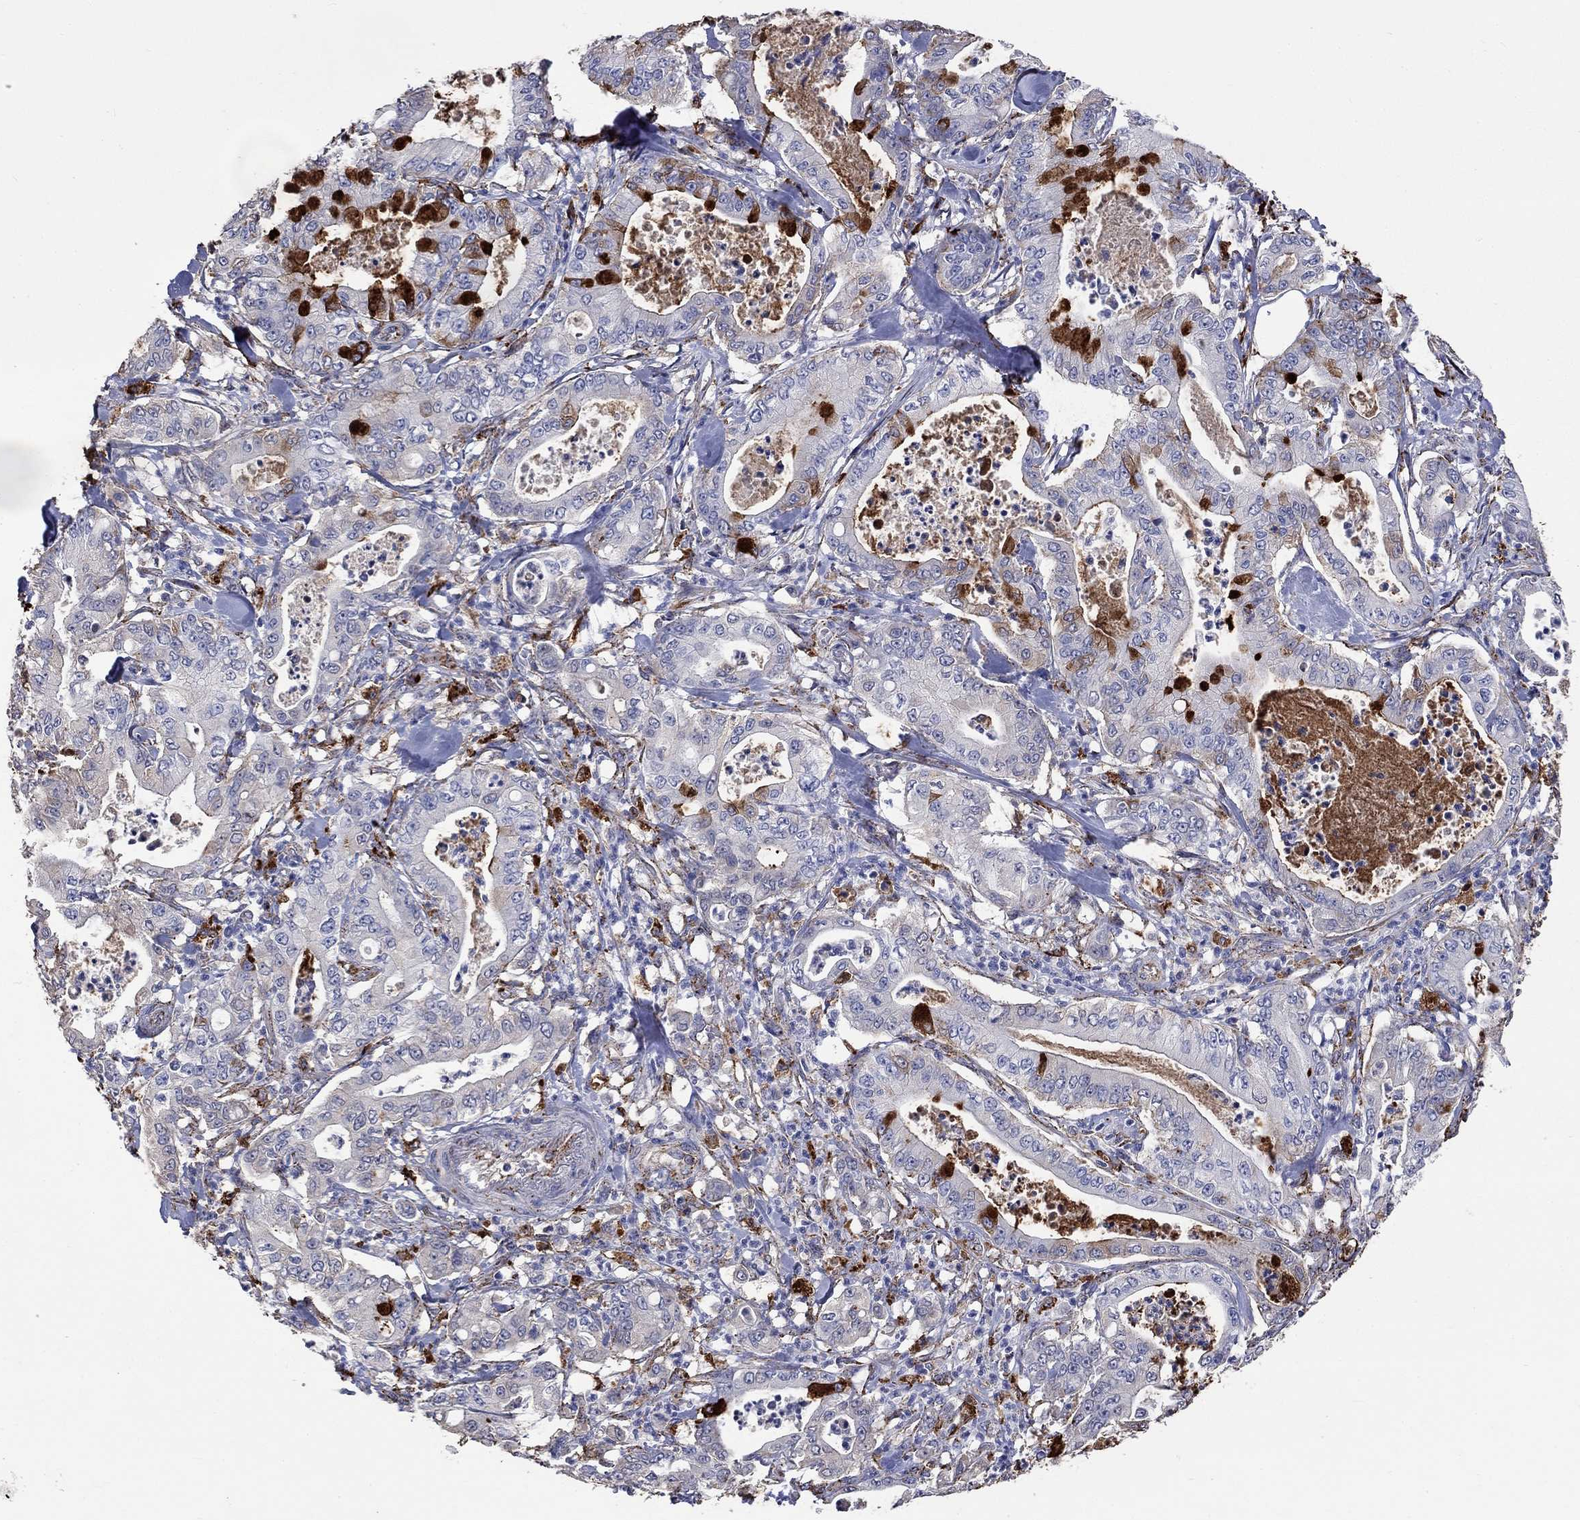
{"staining": {"intensity": "strong", "quantity": "<25%", "location": "cytoplasmic/membranous"}, "tissue": "pancreatic cancer", "cell_type": "Tumor cells", "image_type": "cancer", "snomed": [{"axis": "morphology", "description": "Adenocarcinoma, NOS"}, {"axis": "topography", "description": "Pancreas"}], "caption": "This histopathology image shows immunohistochemistry staining of adenocarcinoma (pancreatic), with medium strong cytoplasmic/membranous expression in about <25% of tumor cells.", "gene": "CTSB", "patient": {"sex": "male", "age": 71}}